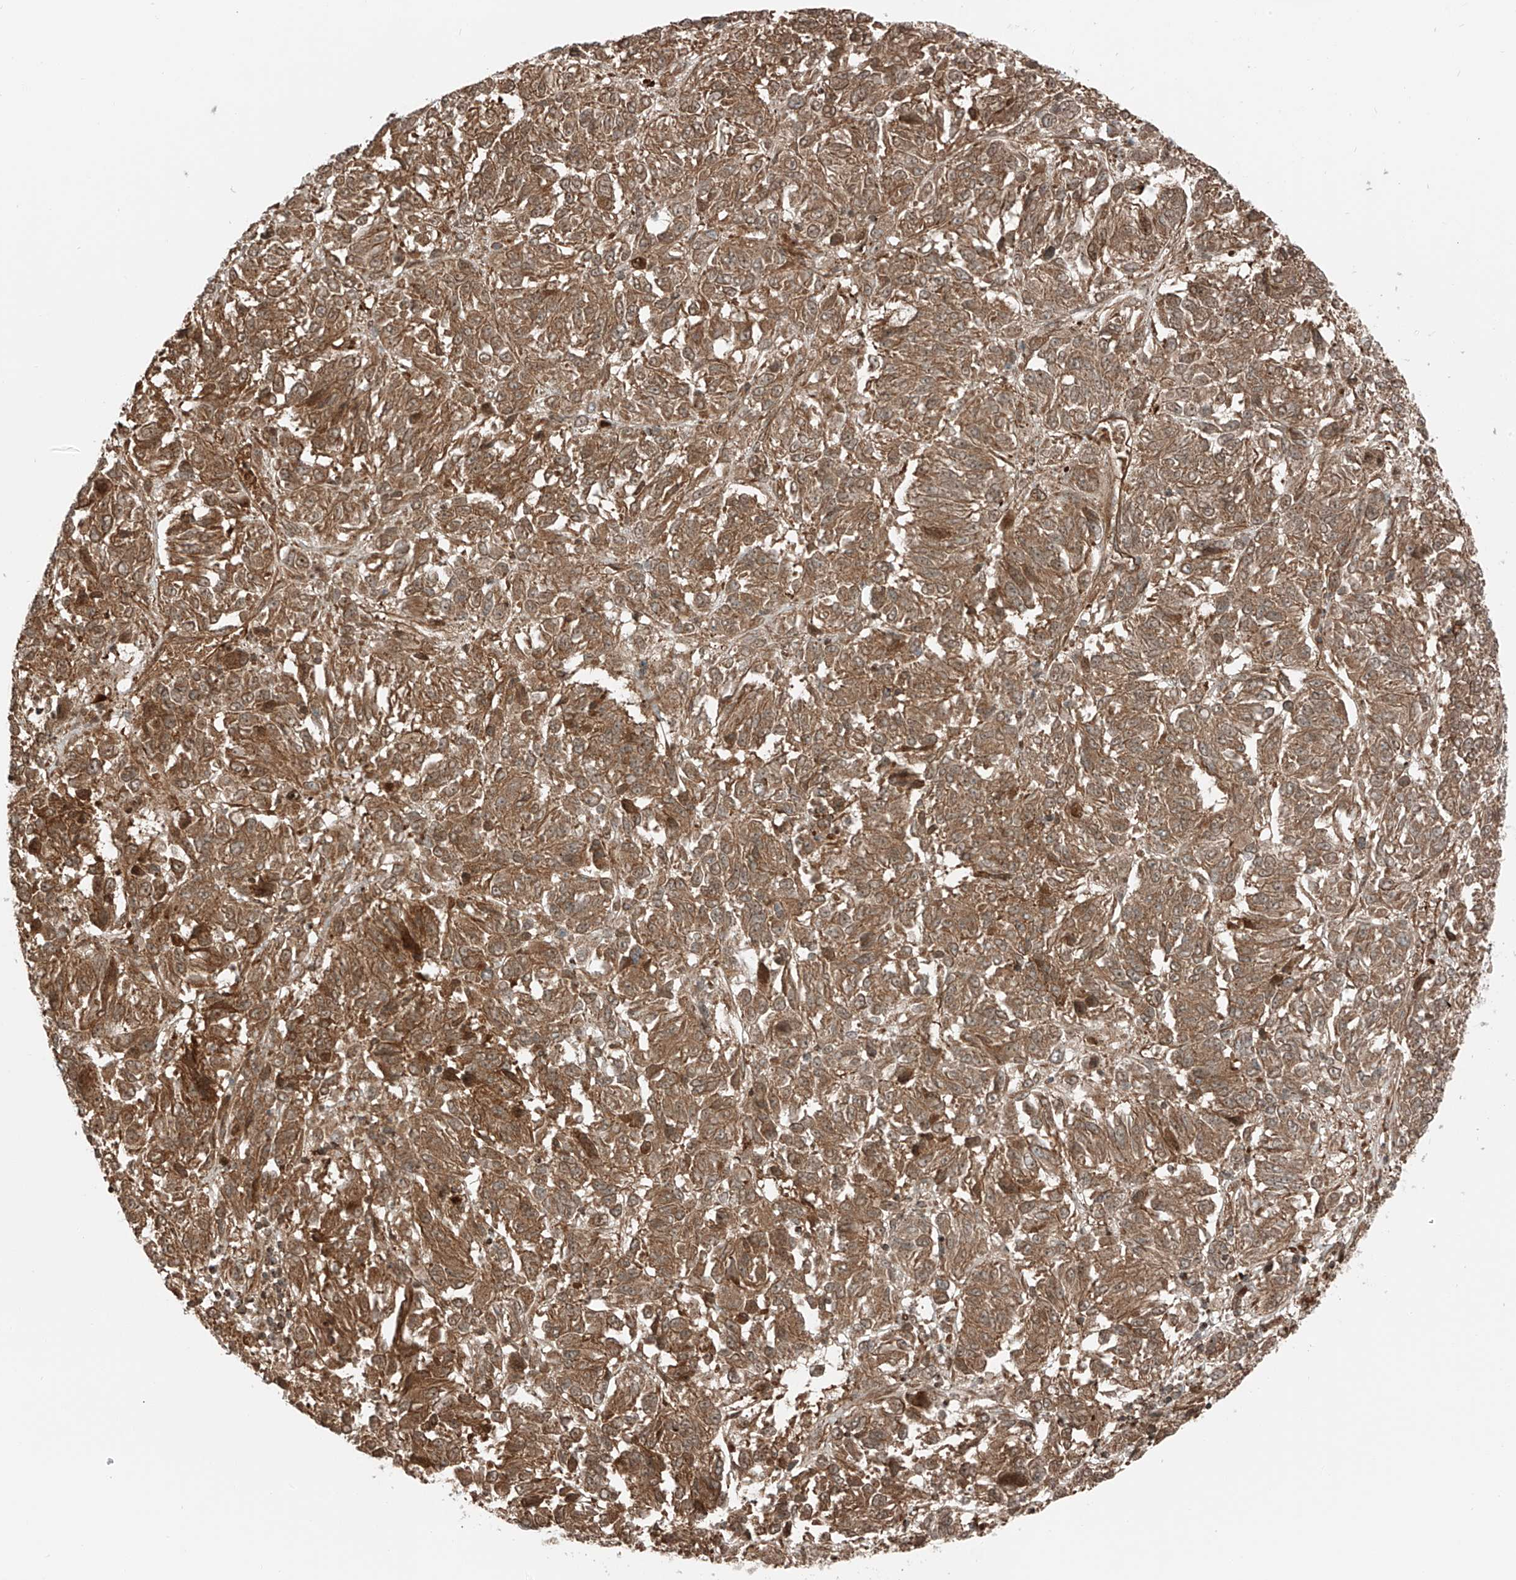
{"staining": {"intensity": "strong", "quantity": ">75%", "location": "cytoplasmic/membranous"}, "tissue": "melanoma", "cell_type": "Tumor cells", "image_type": "cancer", "snomed": [{"axis": "morphology", "description": "Malignant melanoma, Metastatic site"}, {"axis": "topography", "description": "Lung"}], "caption": "Melanoma stained for a protein demonstrates strong cytoplasmic/membranous positivity in tumor cells.", "gene": "USP48", "patient": {"sex": "male", "age": 64}}